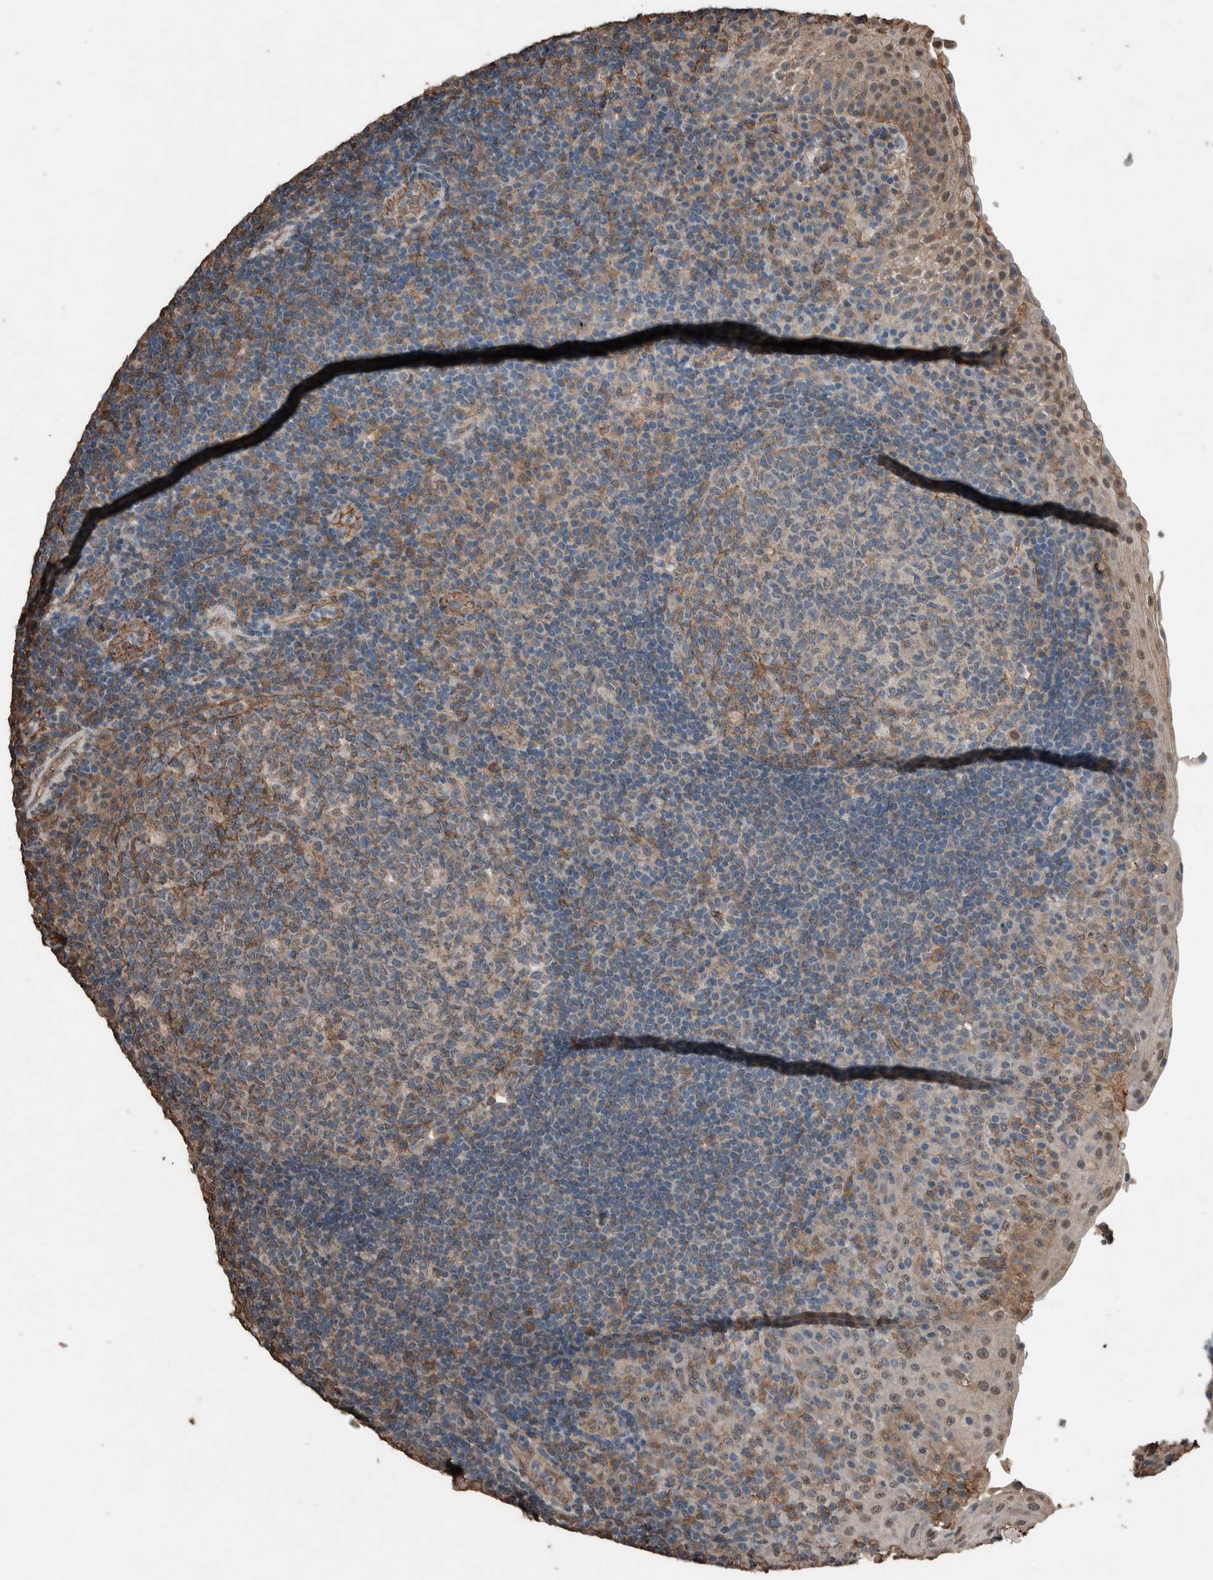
{"staining": {"intensity": "moderate", "quantity": "<25%", "location": "cytoplasmic/membranous"}, "tissue": "tonsil", "cell_type": "Germinal center cells", "image_type": "normal", "snomed": [{"axis": "morphology", "description": "Normal tissue, NOS"}, {"axis": "topography", "description": "Tonsil"}], "caption": "The micrograph demonstrates immunohistochemical staining of normal tonsil. There is moderate cytoplasmic/membranous expression is seen in about <25% of germinal center cells.", "gene": "S100A10", "patient": {"sex": "female", "age": 40}}